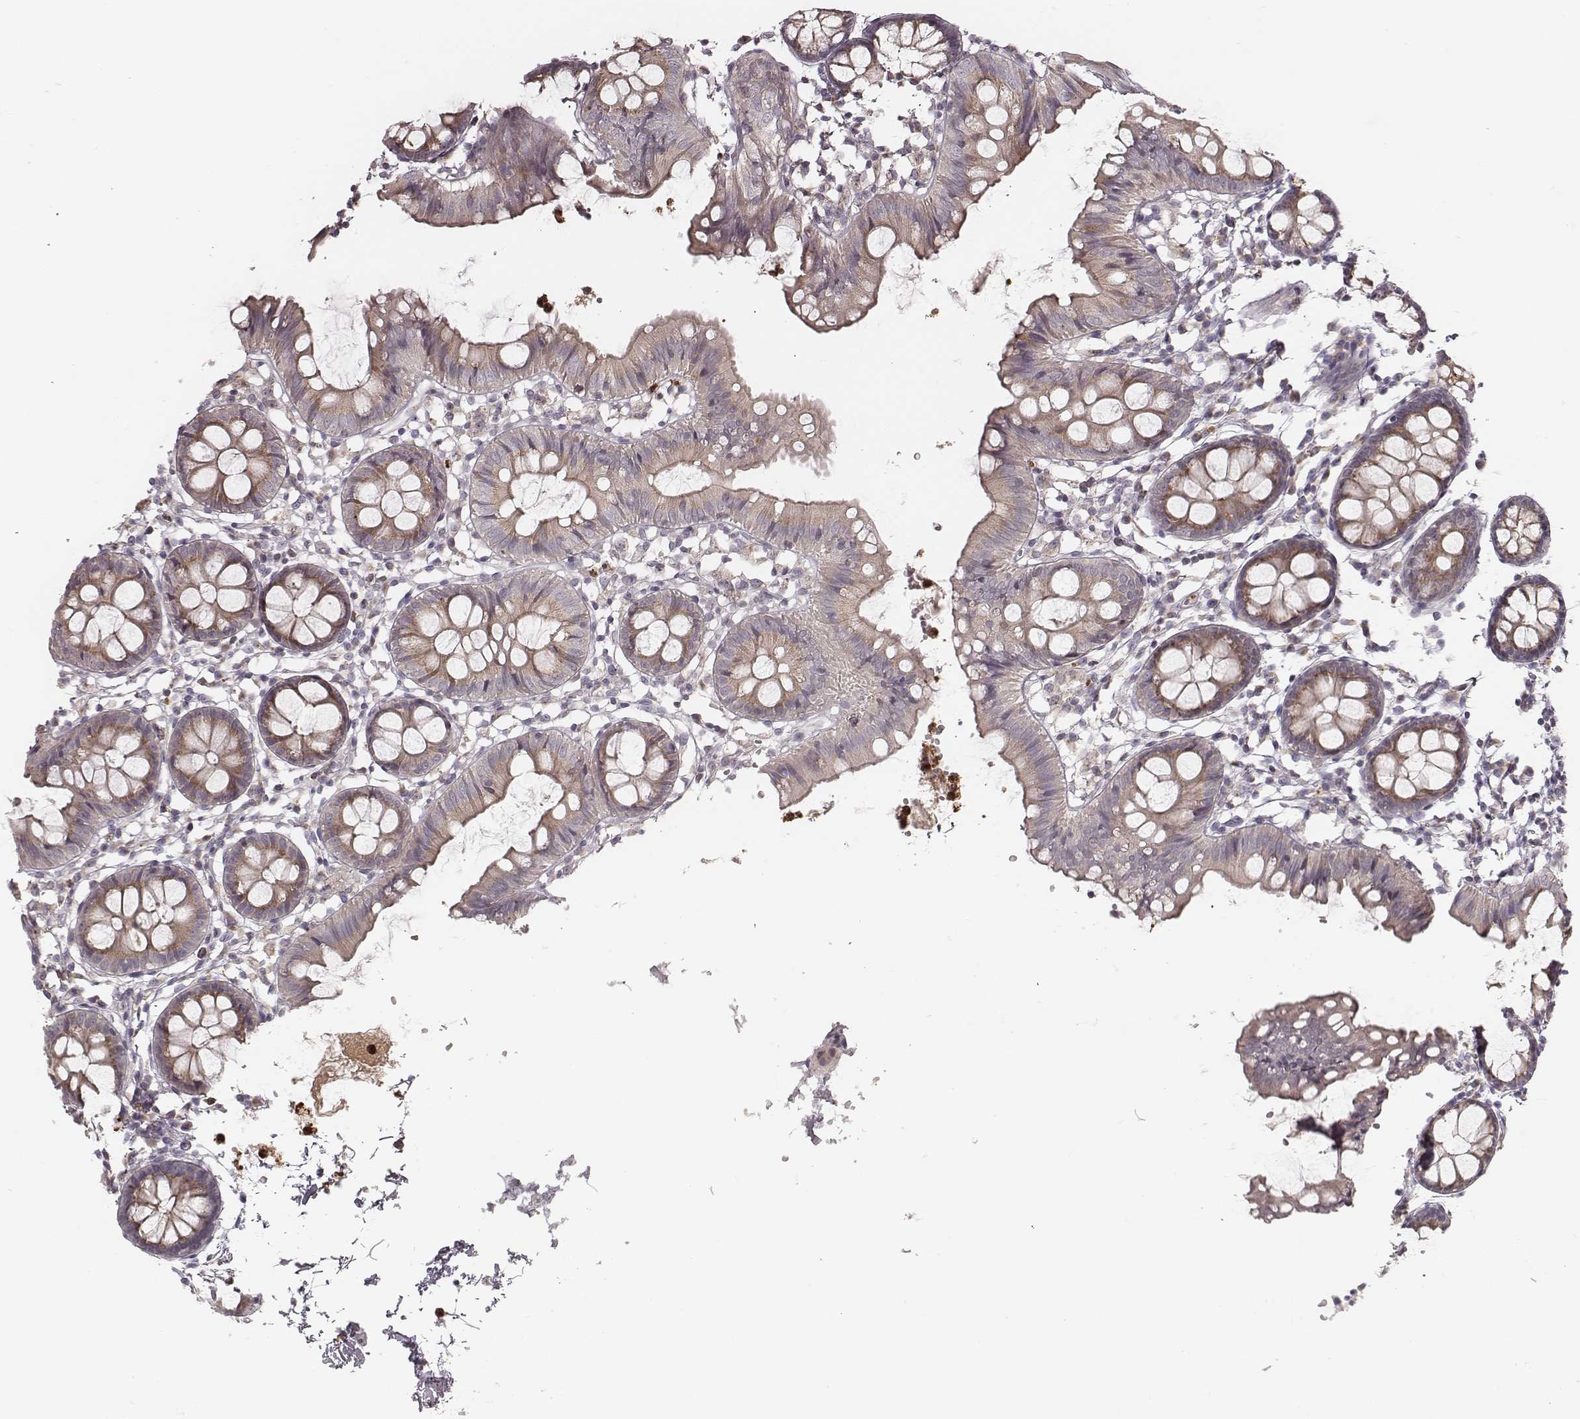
{"staining": {"intensity": "negative", "quantity": "none", "location": "none"}, "tissue": "colon", "cell_type": "Endothelial cells", "image_type": "normal", "snomed": [{"axis": "morphology", "description": "Normal tissue, NOS"}, {"axis": "topography", "description": "Colon"}], "caption": "This is an immunohistochemistry (IHC) image of normal human colon. There is no staining in endothelial cells.", "gene": "ABCA7", "patient": {"sex": "female", "age": 84}}